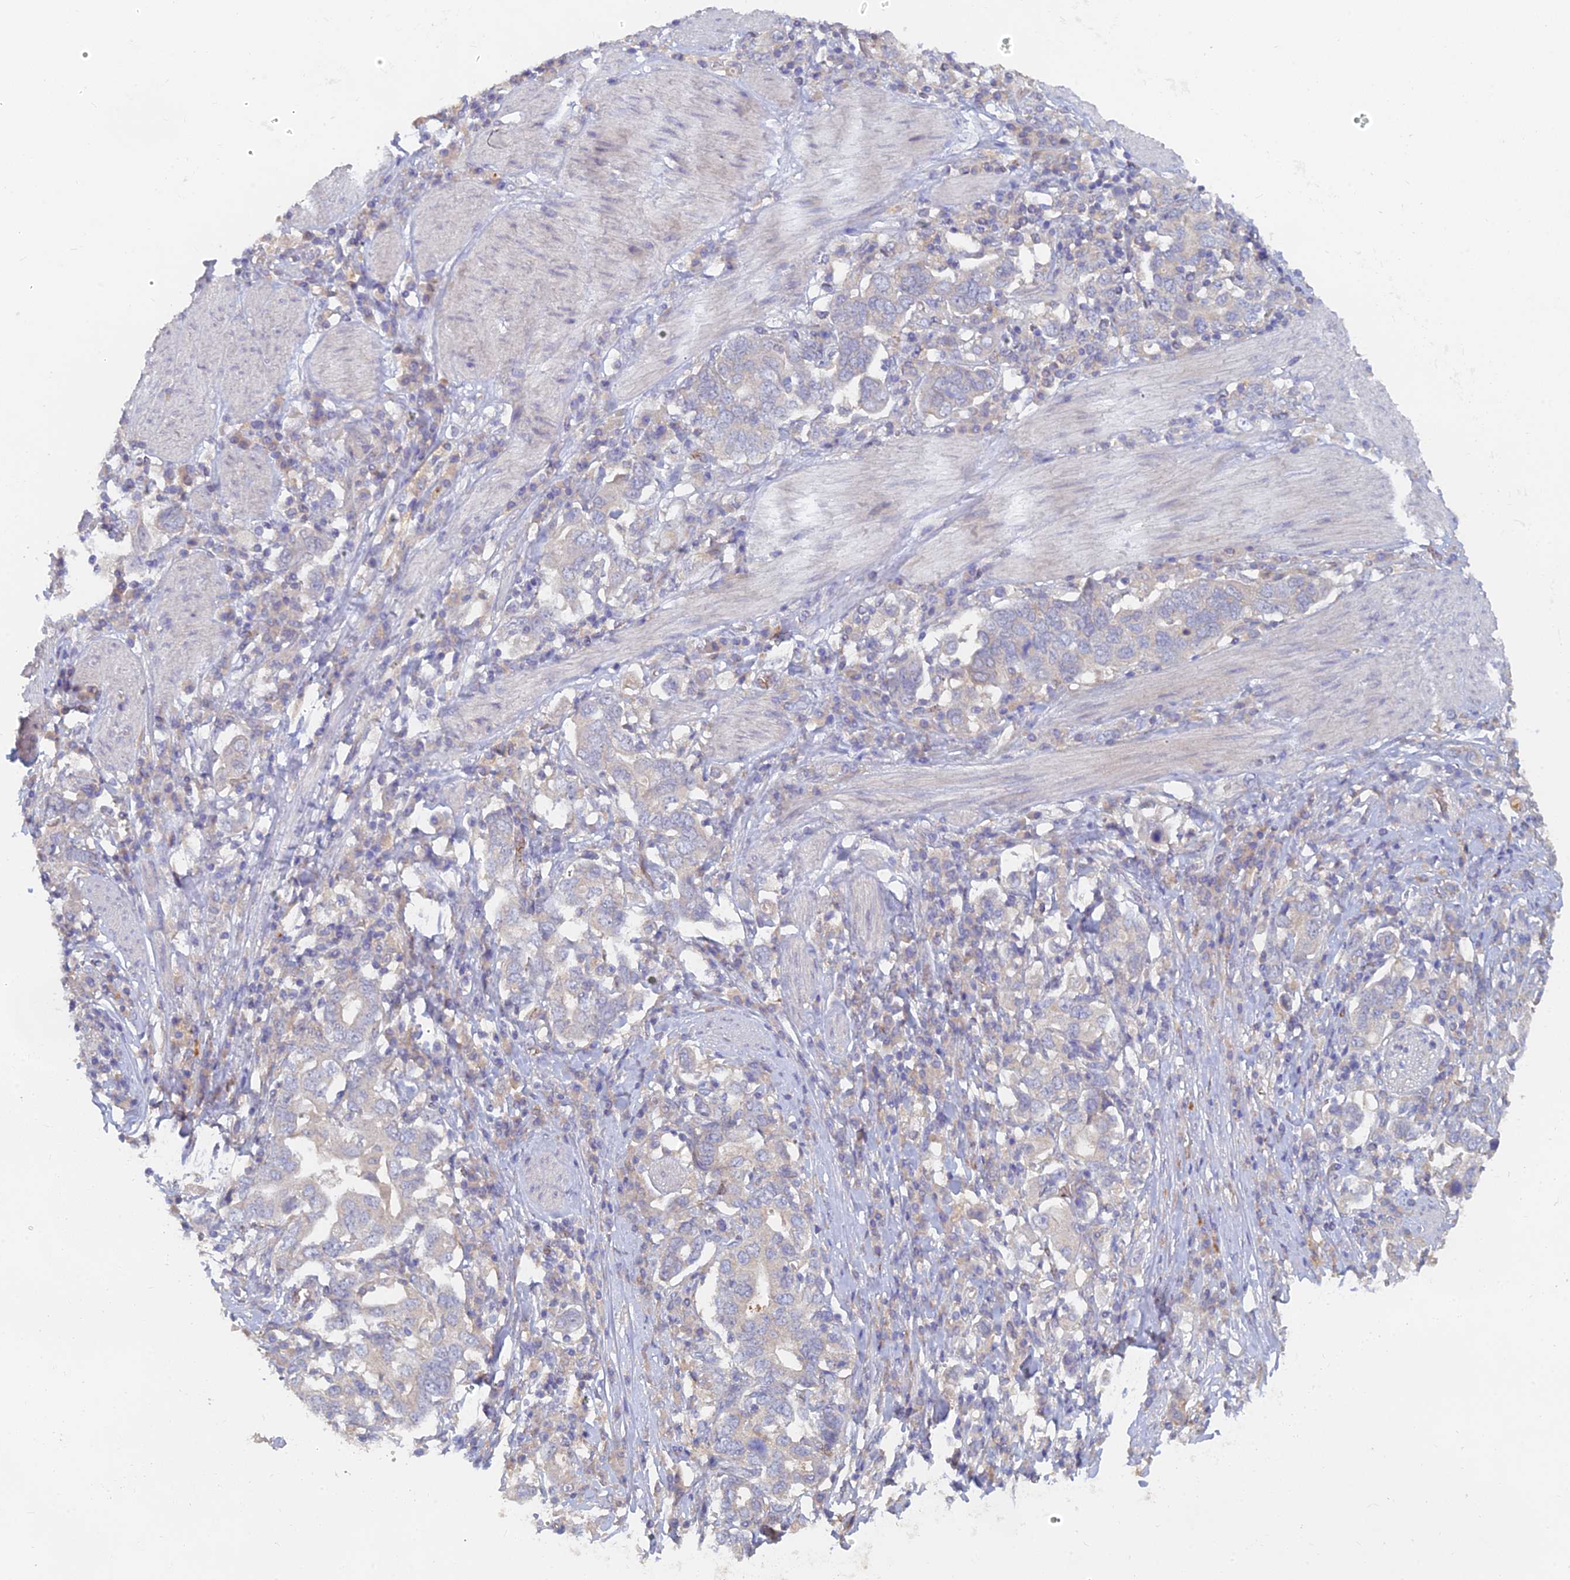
{"staining": {"intensity": "negative", "quantity": "none", "location": "none"}, "tissue": "stomach cancer", "cell_type": "Tumor cells", "image_type": "cancer", "snomed": [{"axis": "morphology", "description": "Adenocarcinoma, NOS"}, {"axis": "topography", "description": "Stomach, upper"}, {"axis": "topography", "description": "Stomach"}], "caption": "Immunohistochemical staining of adenocarcinoma (stomach) demonstrates no significant staining in tumor cells.", "gene": "ARRDC1", "patient": {"sex": "male", "age": 62}}